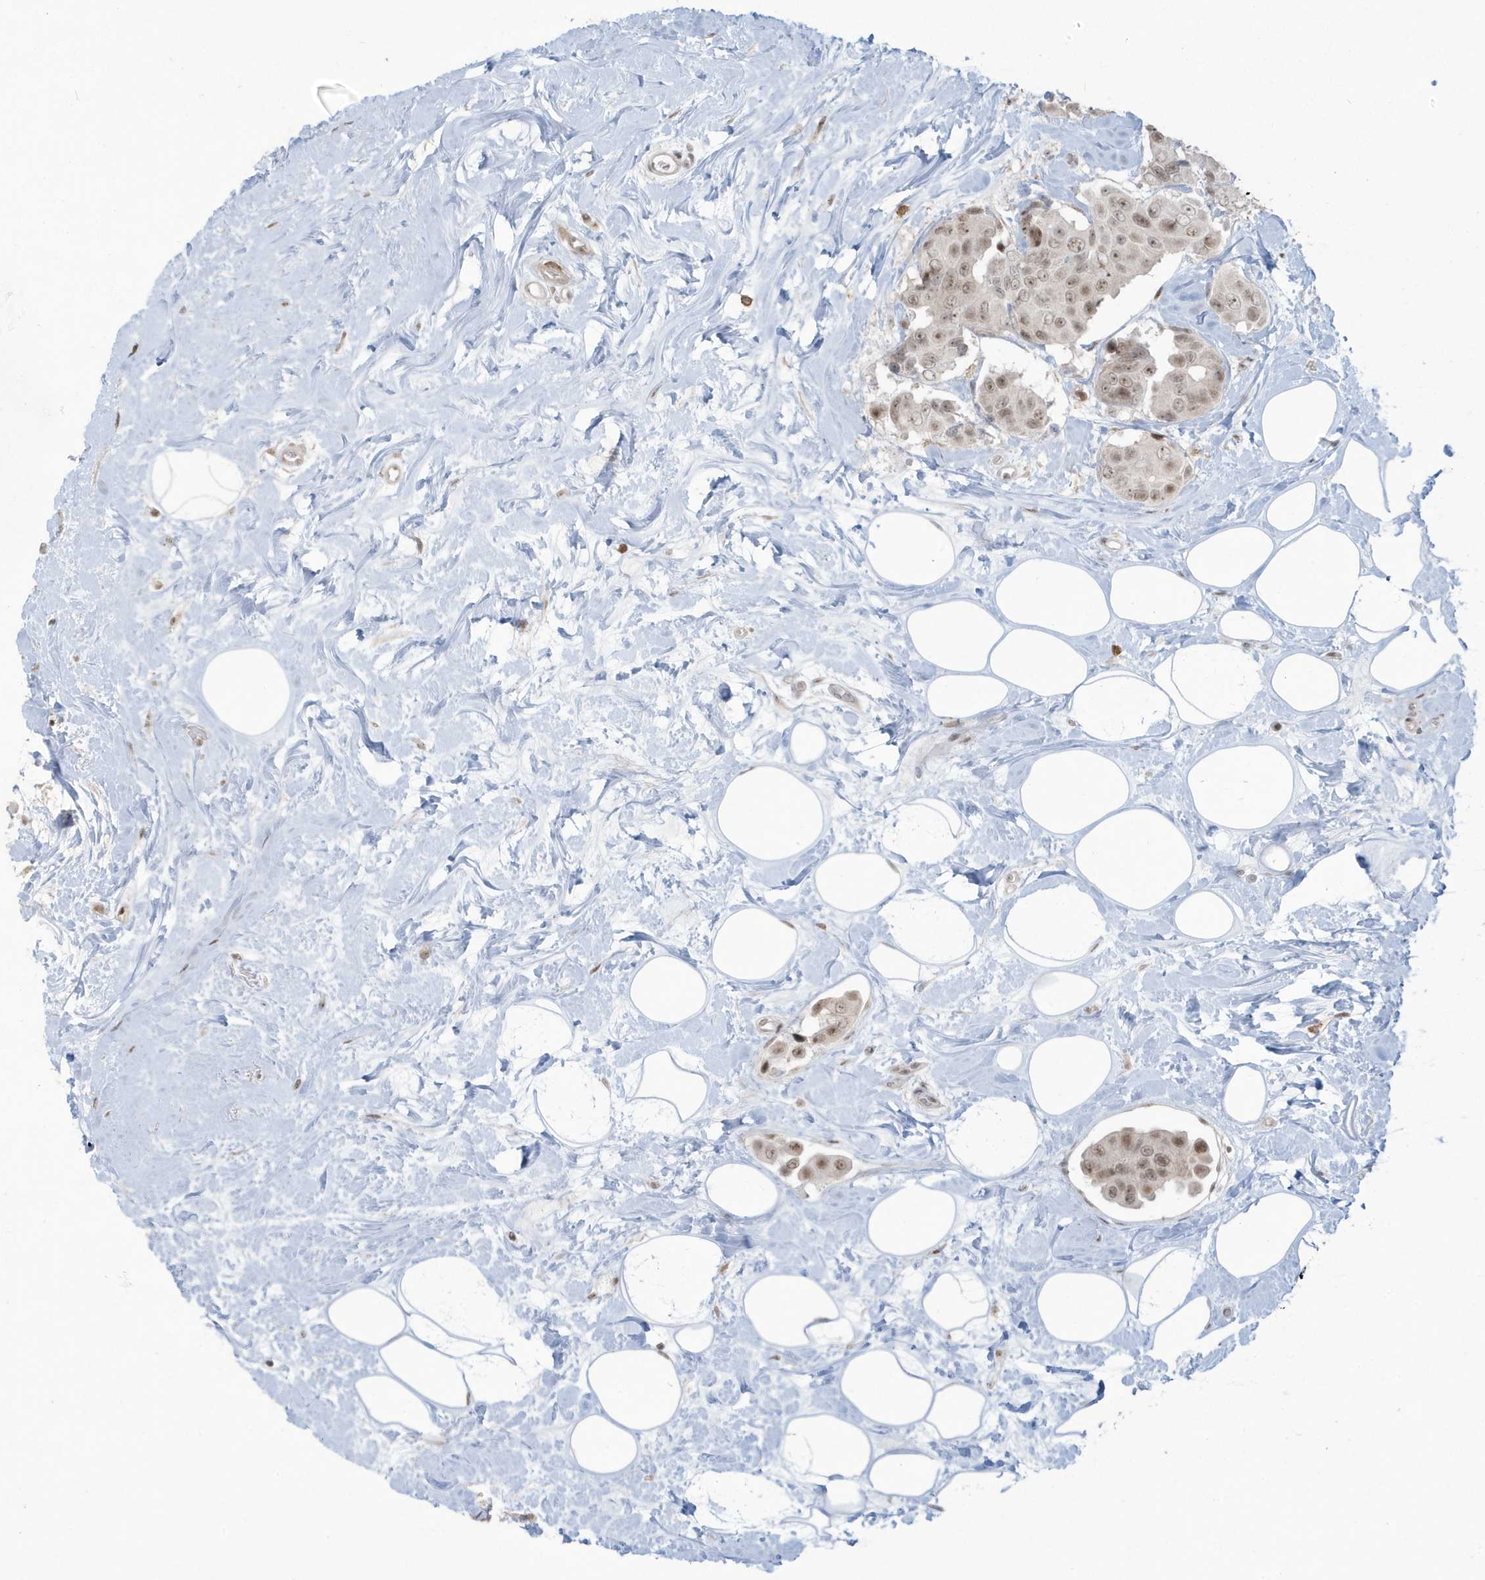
{"staining": {"intensity": "weak", "quantity": ">75%", "location": "nuclear"}, "tissue": "breast cancer", "cell_type": "Tumor cells", "image_type": "cancer", "snomed": [{"axis": "morphology", "description": "Normal tissue, NOS"}, {"axis": "morphology", "description": "Duct carcinoma"}, {"axis": "topography", "description": "Breast"}], "caption": "Approximately >75% of tumor cells in human breast cancer (invasive ductal carcinoma) demonstrate weak nuclear protein expression as visualized by brown immunohistochemical staining.", "gene": "C1orf52", "patient": {"sex": "female", "age": 39}}